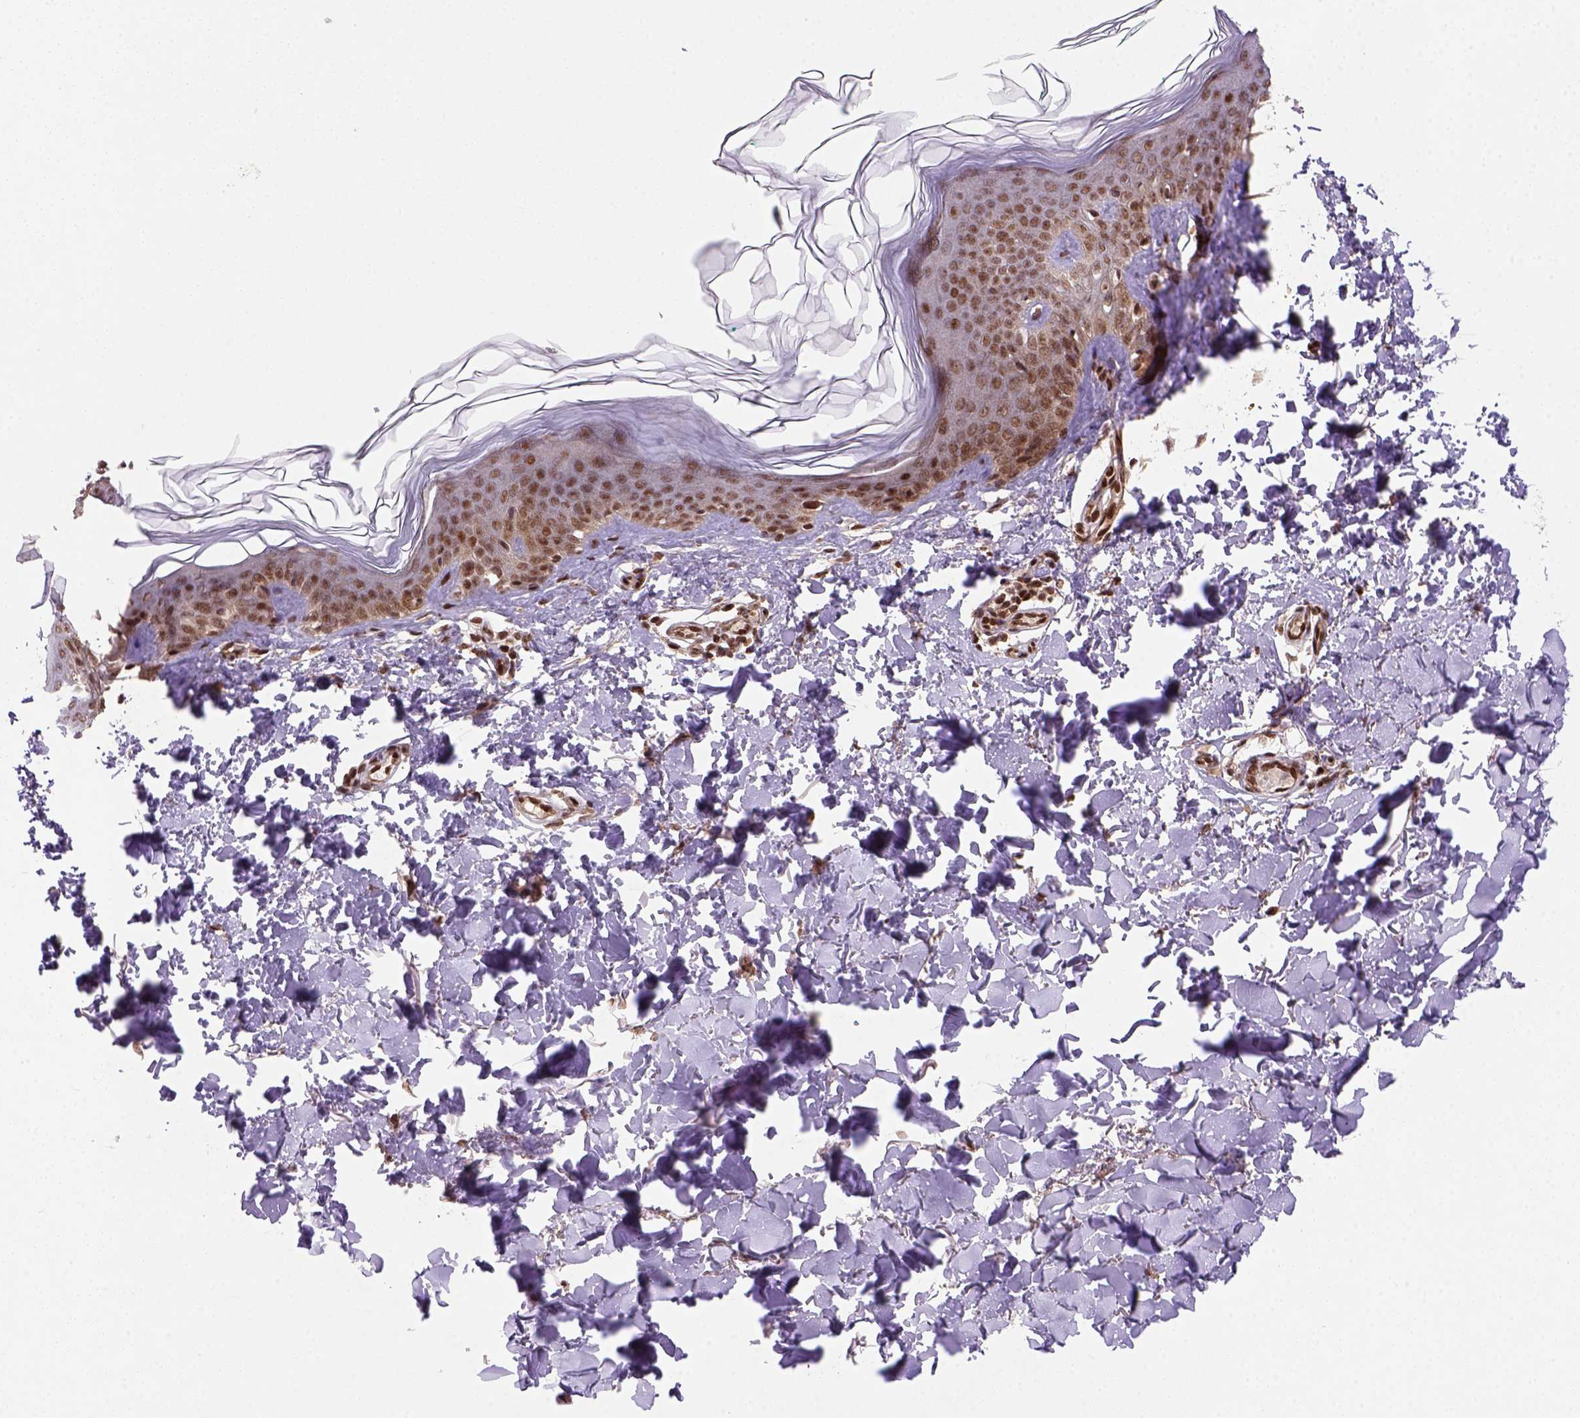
{"staining": {"intensity": "strong", "quantity": ">75%", "location": "nuclear"}, "tissue": "skin", "cell_type": "Fibroblasts", "image_type": "normal", "snomed": [{"axis": "morphology", "description": "Normal tissue, NOS"}, {"axis": "topography", "description": "Skin"}, {"axis": "topography", "description": "Peripheral nerve tissue"}], "caption": "Protein analysis of normal skin shows strong nuclear staining in approximately >75% of fibroblasts. Nuclei are stained in blue.", "gene": "MGMT", "patient": {"sex": "female", "age": 45}}